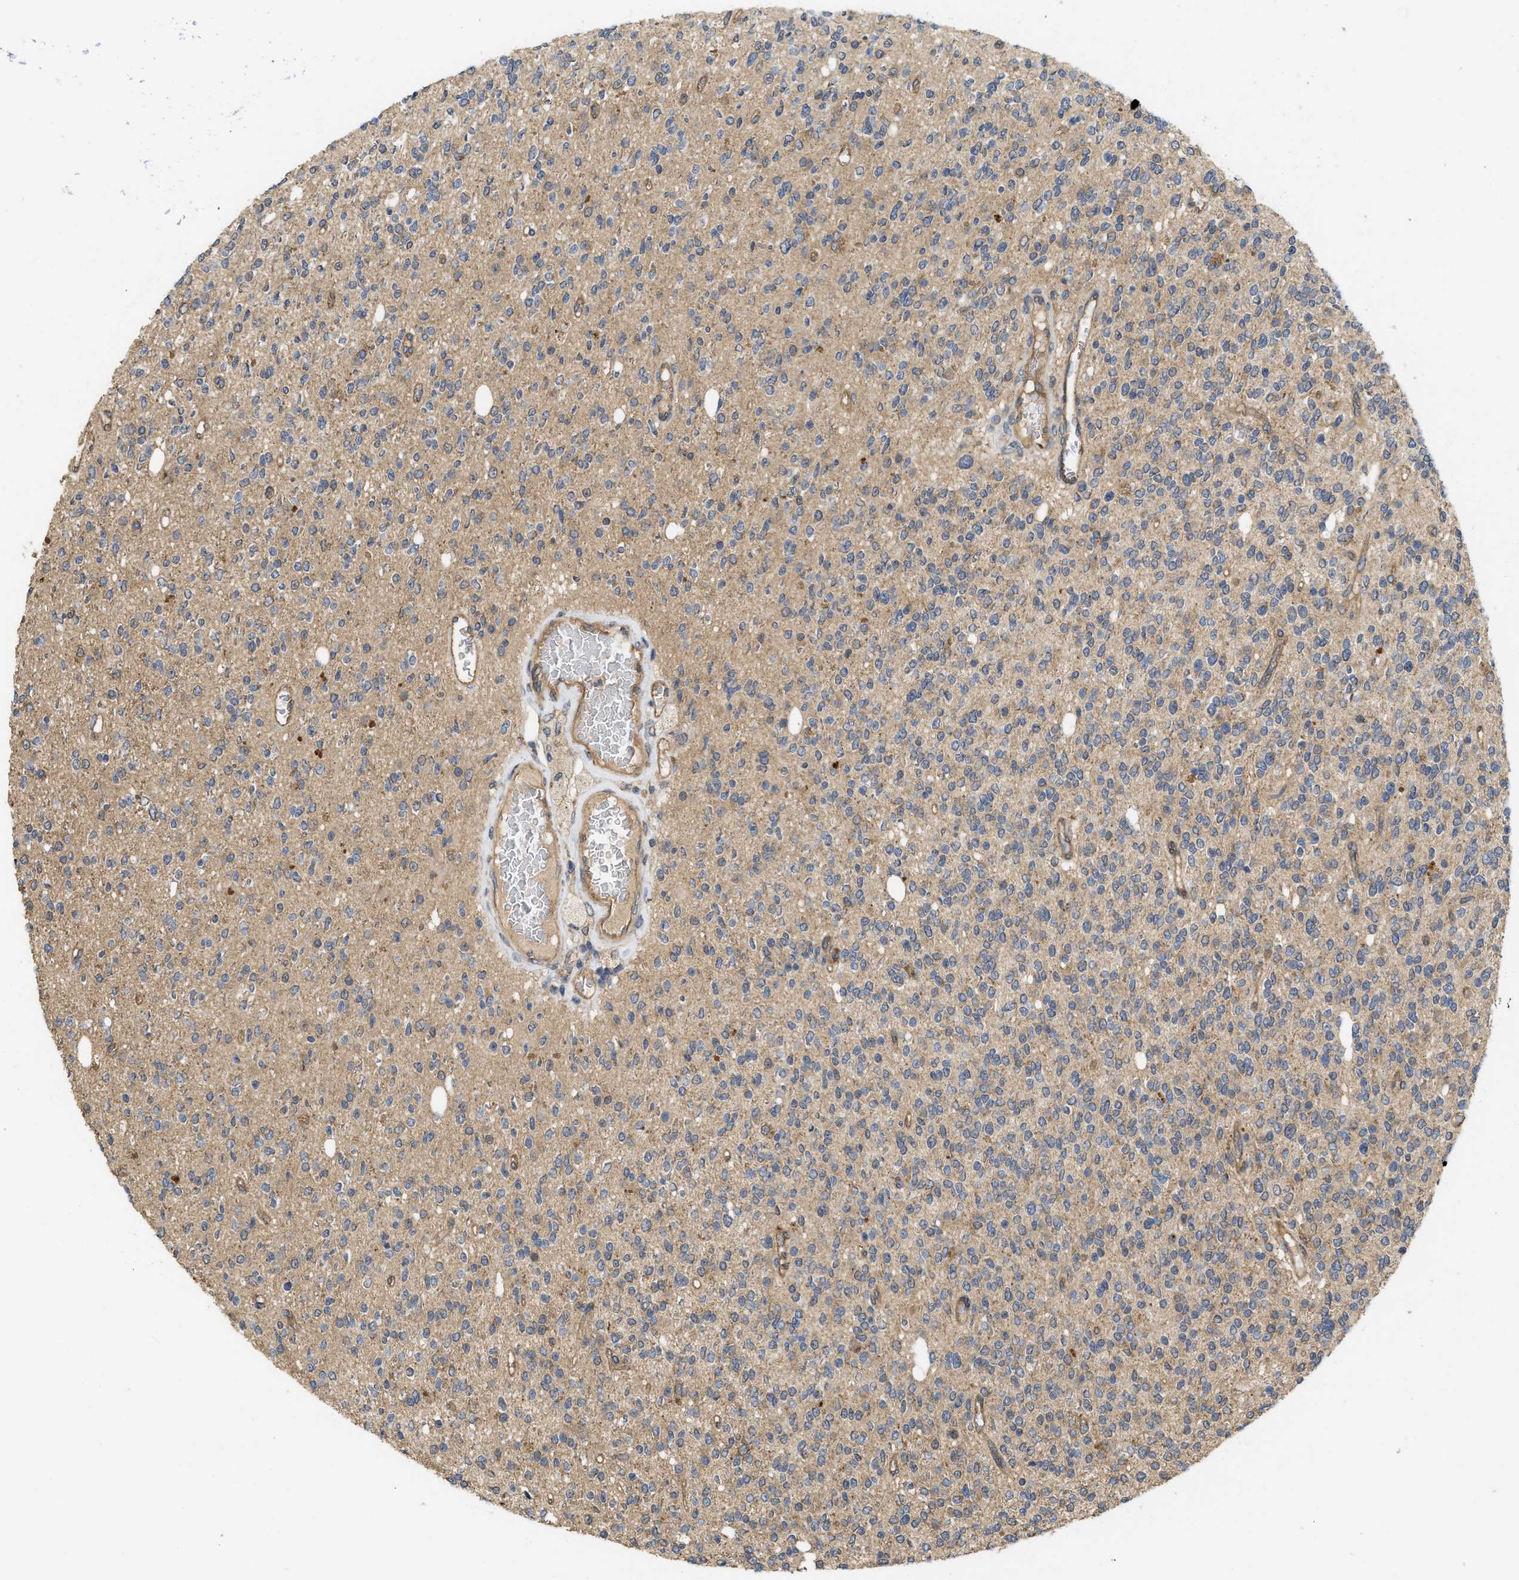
{"staining": {"intensity": "negative", "quantity": "none", "location": "none"}, "tissue": "glioma", "cell_type": "Tumor cells", "image_type": "cancer", "snomed": [{"axis": "morphology", "description": "Glioma, malignant, High grade"}, {"axis": "topography", "description": "Brain"}], "caption": "High-grade glioma (malignant) stained for a protein using immunohistochemistry exhibits no positivity tumor cells.", "gene": "FZD6", "patient": {"sex": "male", "age": 34}}